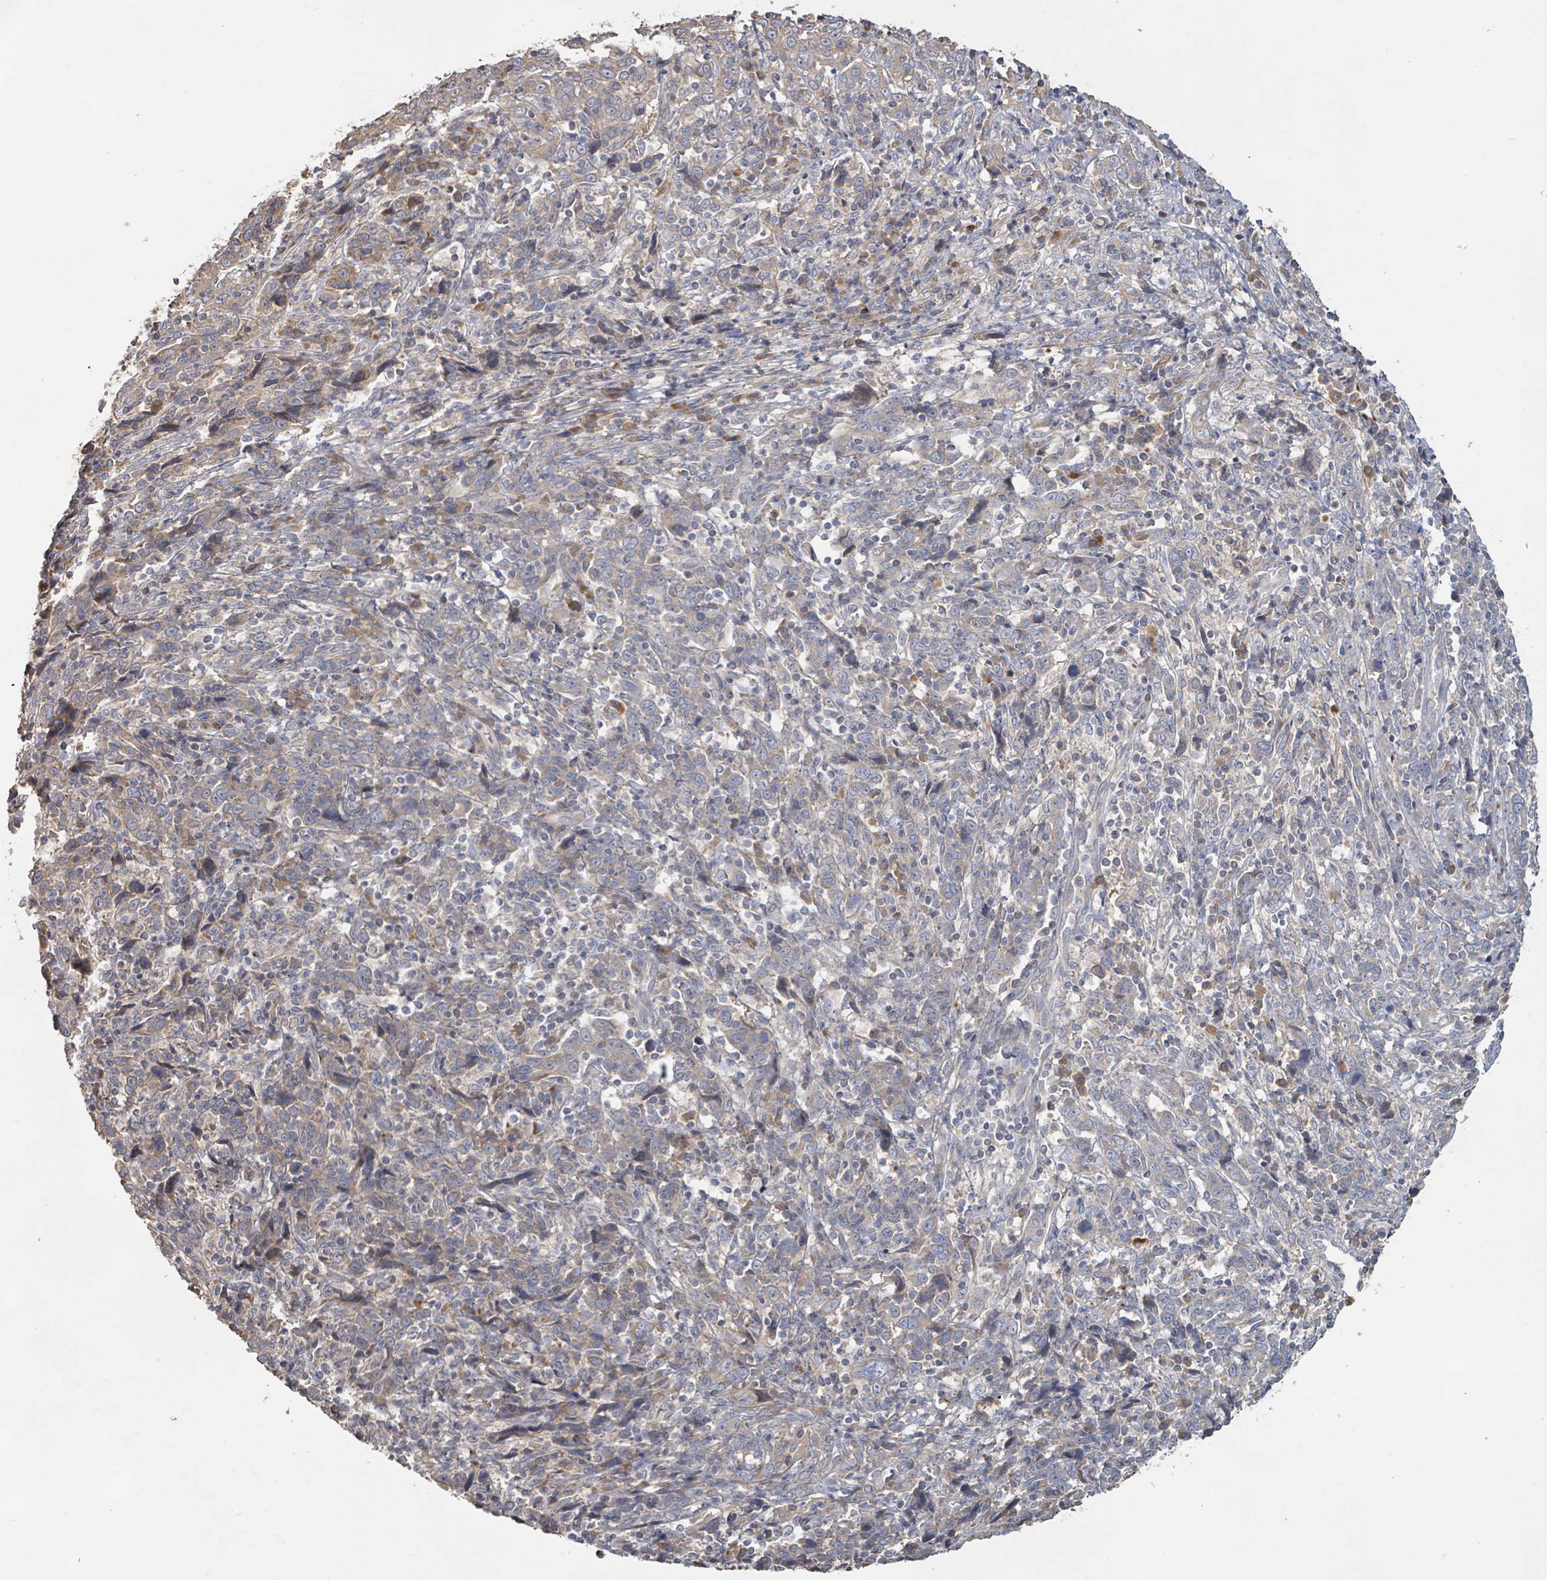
{"staining": {"intensity": "weak", "quantity": "25%-75%", "location": "cytoplasmic/membranous"}, "tissue": "cervical cancer", "cell_type": "Tumor cells", "image_type": "cancer", "snomed": [{"axis": "morphology", "description": "Squamous cell carcinoma, NOS"}, {"axis": "topography", "description": "Cervix"}], "caption": "Cervical squamous cell carcinoma tissue reveals weak cytoplasmic/membranous staining in approximately 25%-75% of tumor cells, visualized by immunohistochemistry.", "gene": "KCNS2", "patient": {"sex": "female", "age": 46}}